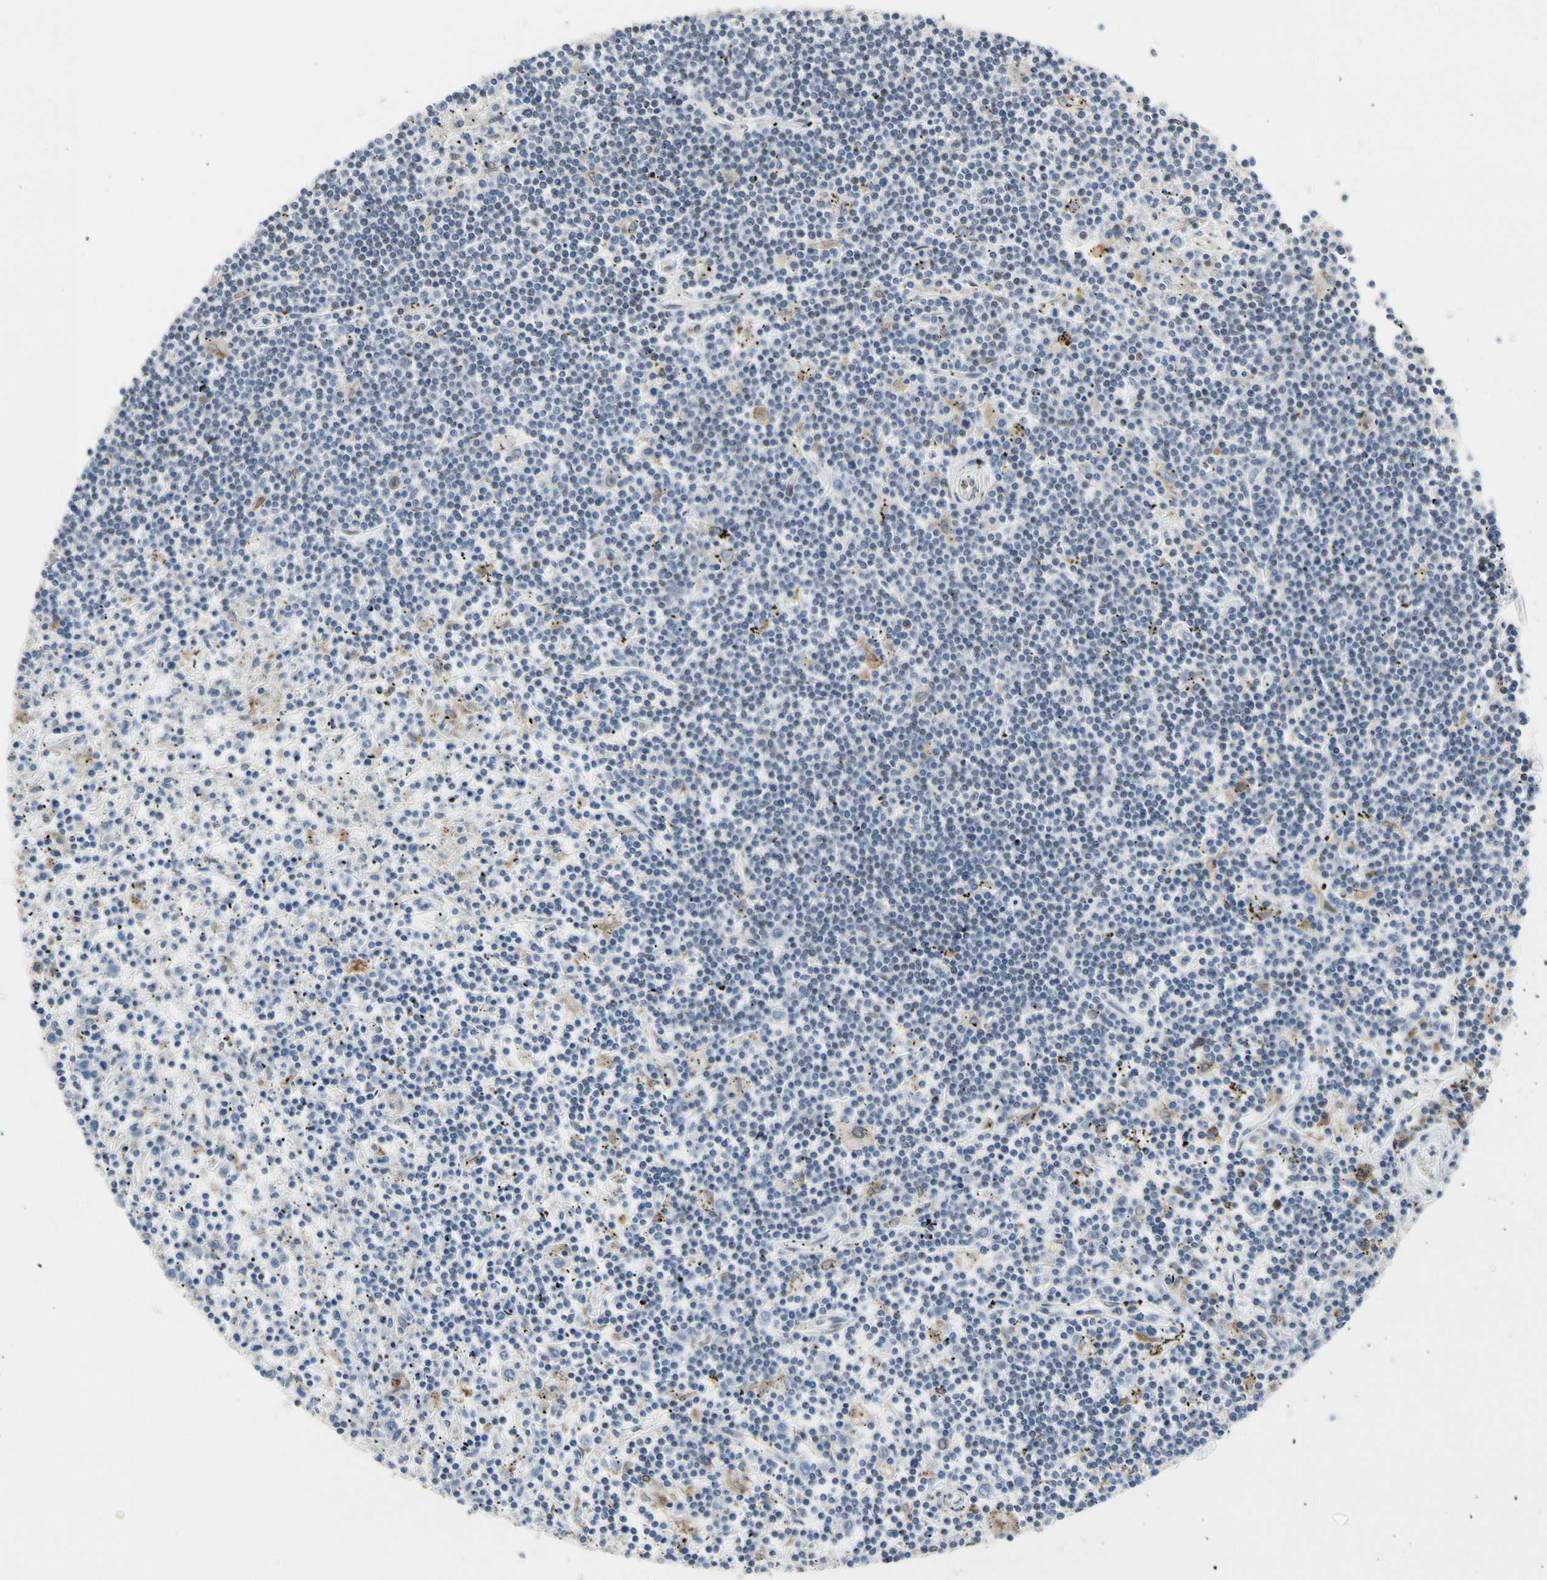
{"staining": {"intensity": "negative", "quantity": "none", "location": "none"}, "tissue": "lymphoma", "cell_type": "Tumor cells", "image_type": "cancer", "snomed": [{"axis": "morphology", "description": "Malignant lymphoma, non-Hodgkin's type, Low grade"}, {"axis": "topography", "description": "Spleen"}], "caption": "Immunohistochemistry of human low-grade malignant lymphoma, non-Hodgkin's type exhibits no staining in tumor cells.", "gene": "TMED7", "patient": {"sex": "male", "age": 76}}